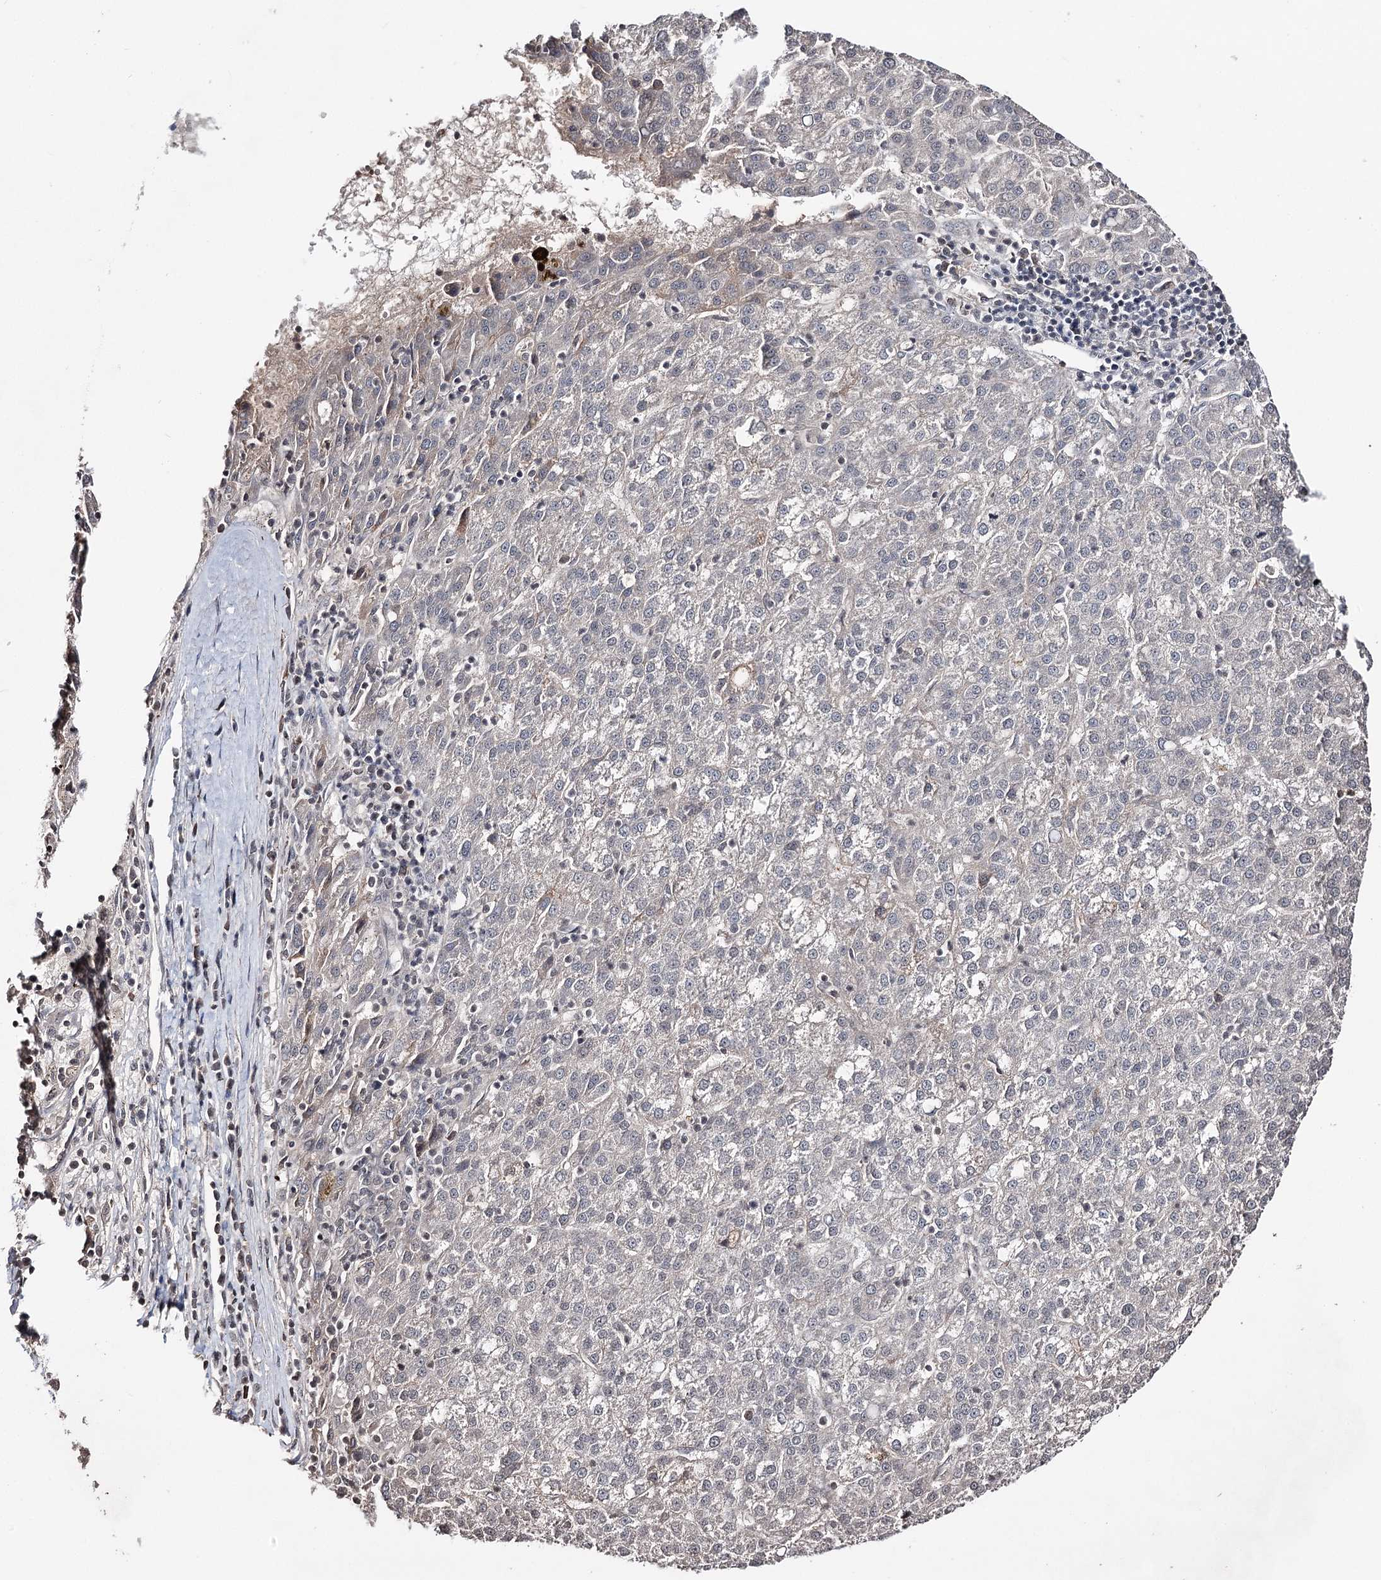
{"staining": {"intensity": "negative", "quantity": "none", "location": "none"}, "tissue": "liver cancer", "cell_type": "Tumor cells", "image_type": "cancer", "snomed": [{"axis": "morphology", "description": "Carcinoma, Hepatocellular, NOS"}, {"axis": "topography", "description": "Liver"}], "caption": "This photomicrograph is of liver cancer (hepatocellular carcinoma) stained with immunohistochemistry to label a protein in brown with the nuclei are counter-stained blue. There is no expression in tumor cells.", "gene": "SYNGR3", "patient": {"sex": "female", "age": 58}}